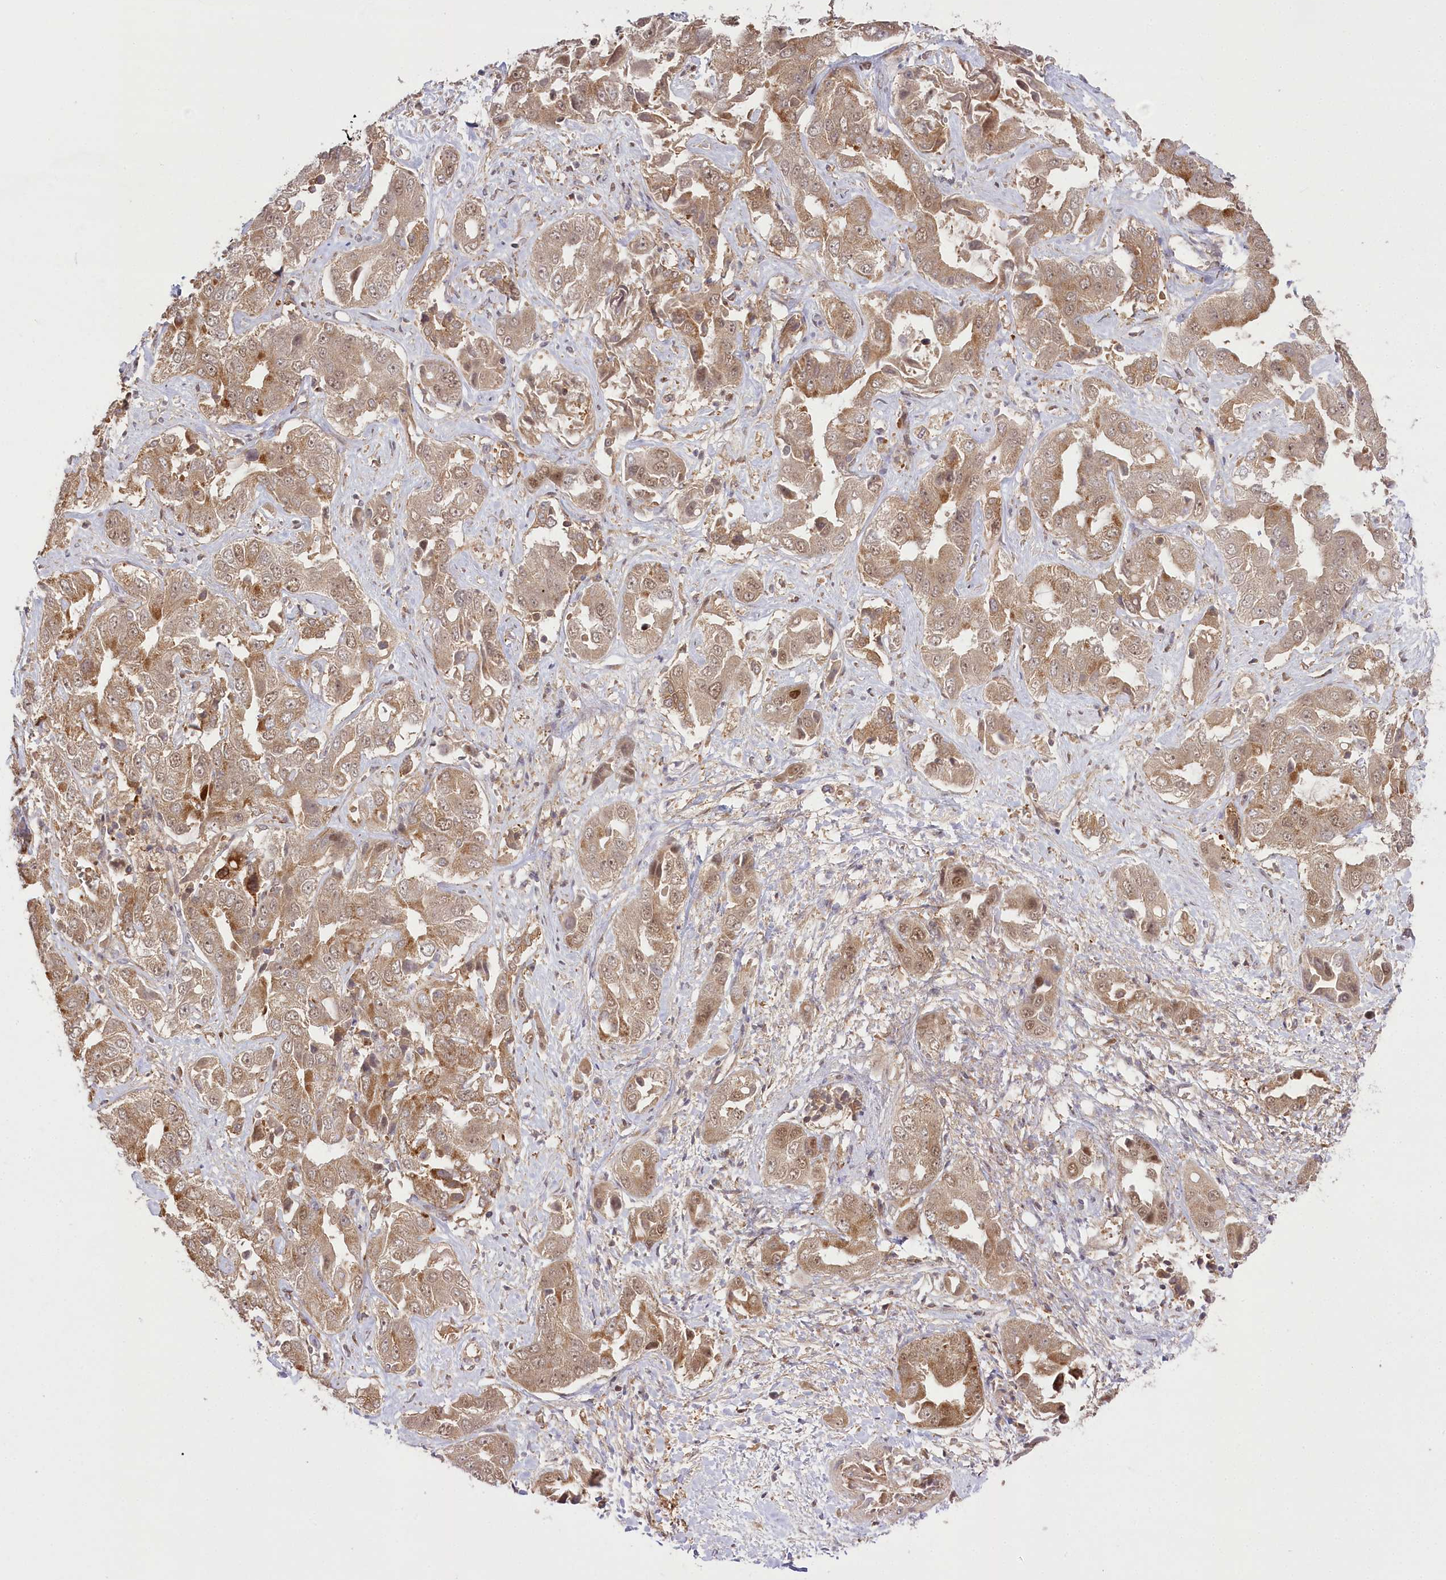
{"staining": {"intensity": "moderate", "quantity": "25%-75%", "location": "cytoplasmic/membranous"}, "tissue": "liver cancer", "cell_type": "Tumor cells", "image_type": "cancer", "snomed": [{"axis": "morphology", "description": "Cholangiocarcinoma"}, {"axis": "topography", "description": "Liver"}], "caption": "Protein analysis of liver cancer (cholangiocarcinoma) tissue exhibits moderate cytoplasmic/membranous positivity in about 25%-75% of tumor cells.", "gene": "CCDC91", "patient": {"sex": "female", "age": 52}}